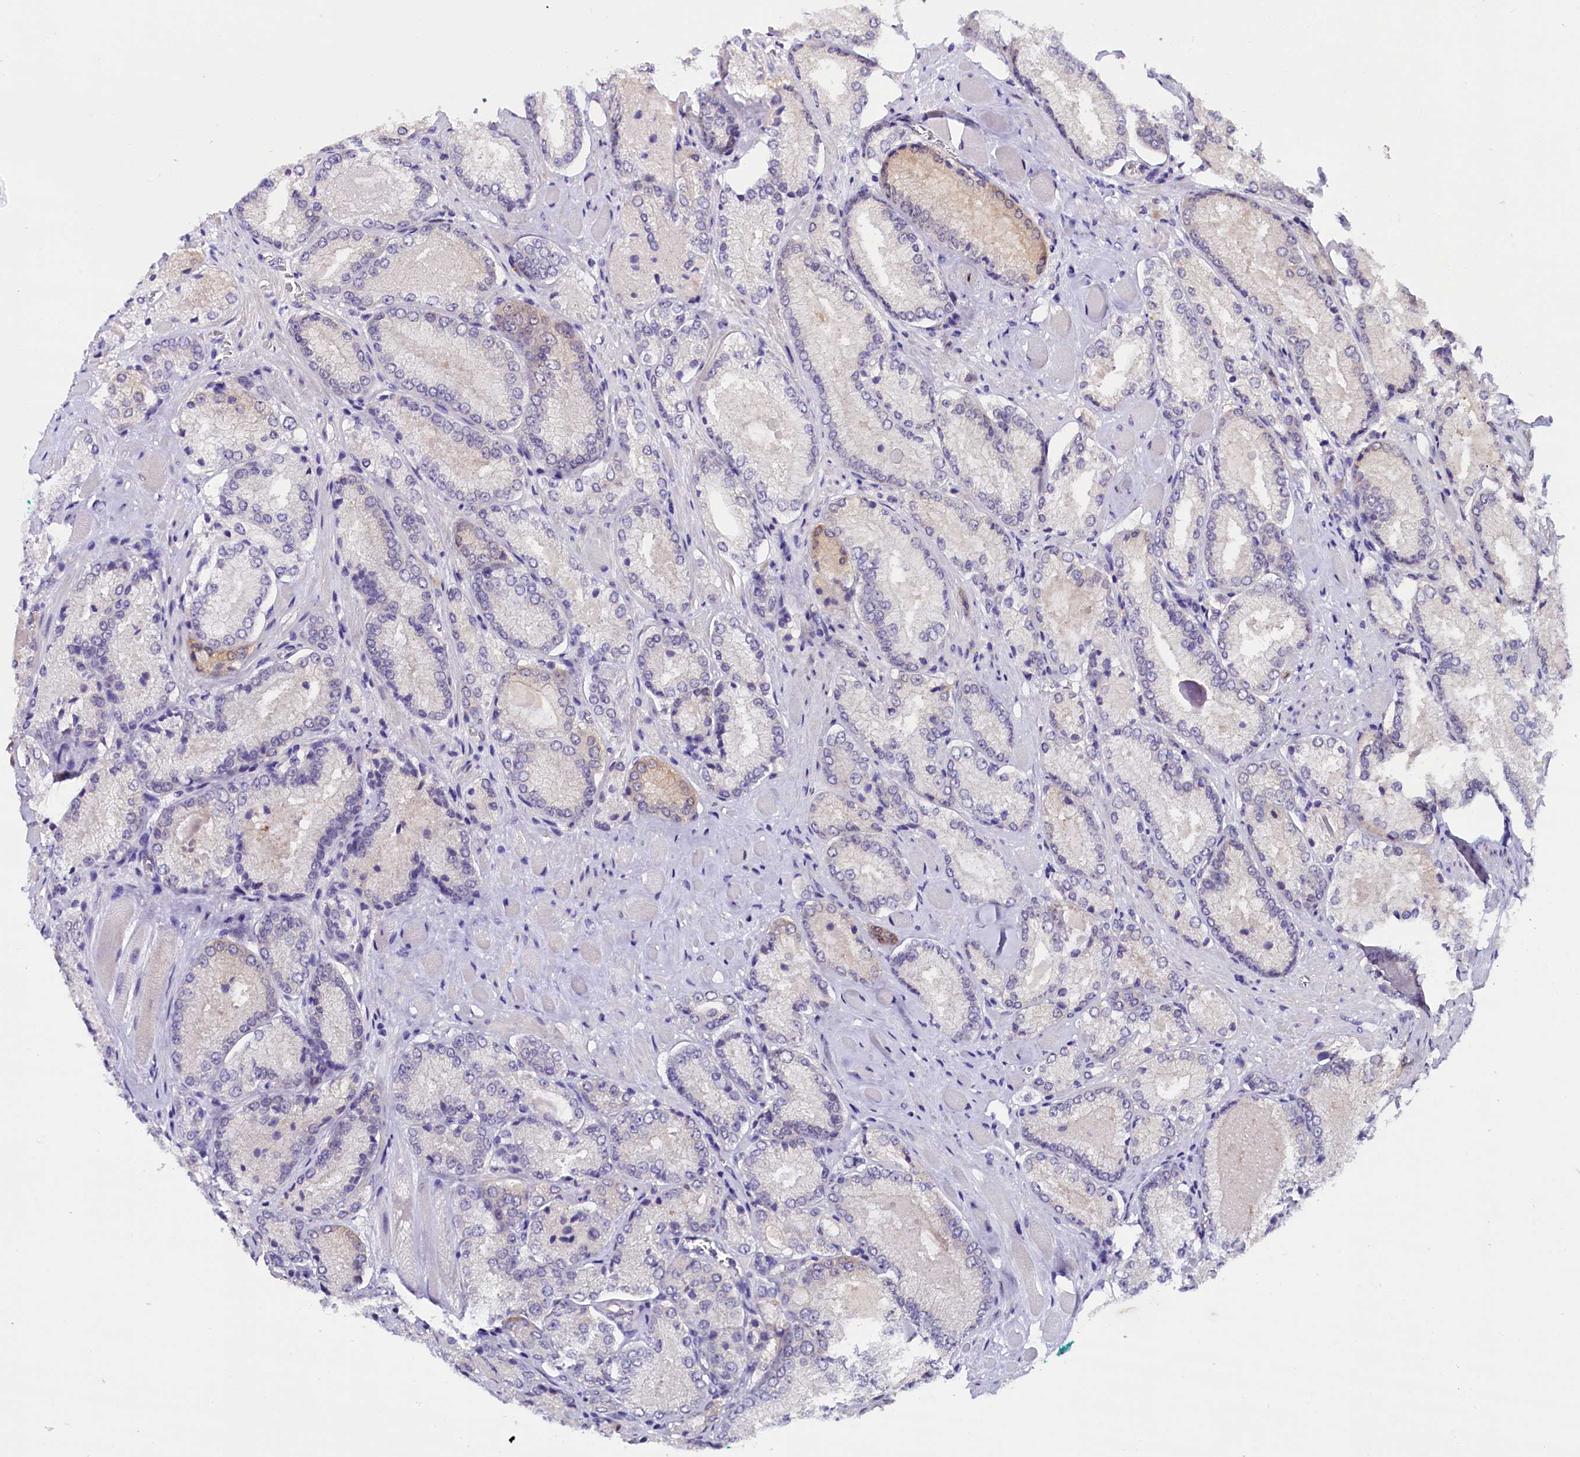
{"staining": {"intensity": "negative", "quantity": "none", "location": "none"}, "tissue": "prostate cancer", "cell_type": "Tumor cells", "image_type": "cancer", "snomed": [{"axis": "morphology", "description": "Adenocarcinoma, Low grade"}, {"axis": "topography", "description": "Prostate"}], "caption": "Tumor cells show no significant protein expression in adenocarcinoma (low-grade) (prostate).", "gene": "IQCN", "patient": {"sex": "male", "age": 74}}